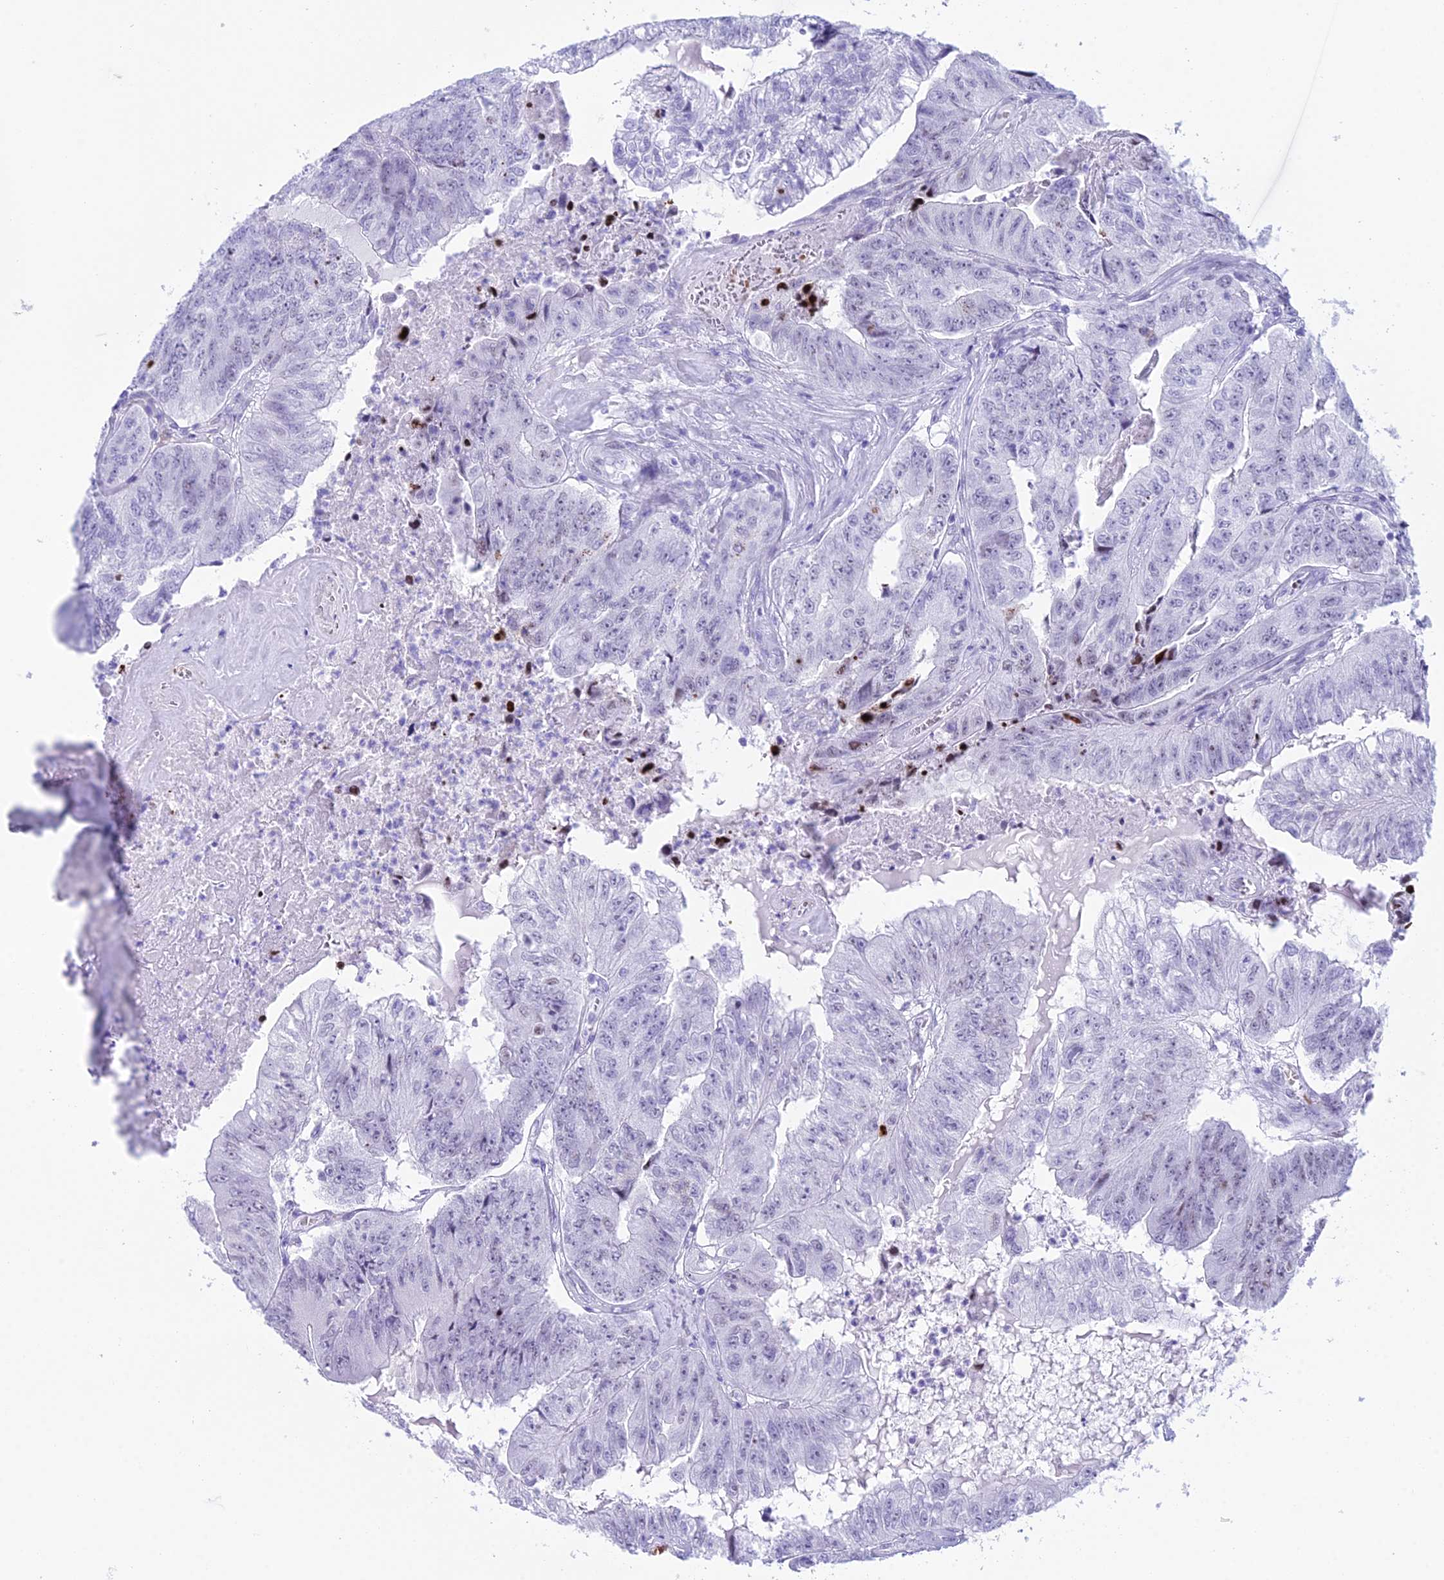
{"staining": {"intensity": "negative", "quantity": "none", "location": "none"}, "tissue": "colorectal cancer", "cell_type": "Tumor cells", "image_type": "cancer", "snomed": [{"axis": "morphology", "description": "Adenocarcinoma, NOS"}, {"axis": "topography", "description": "Colon"}], "caption": "An immunohistochemistry image of colorectal cancer (adenocarcinoma) is shown. There is no staining in tumor cells of colorectal cancer (adenocarcinoma).", "gene": "RNPS1", "patient": {"sex": "female", "age": 67}}